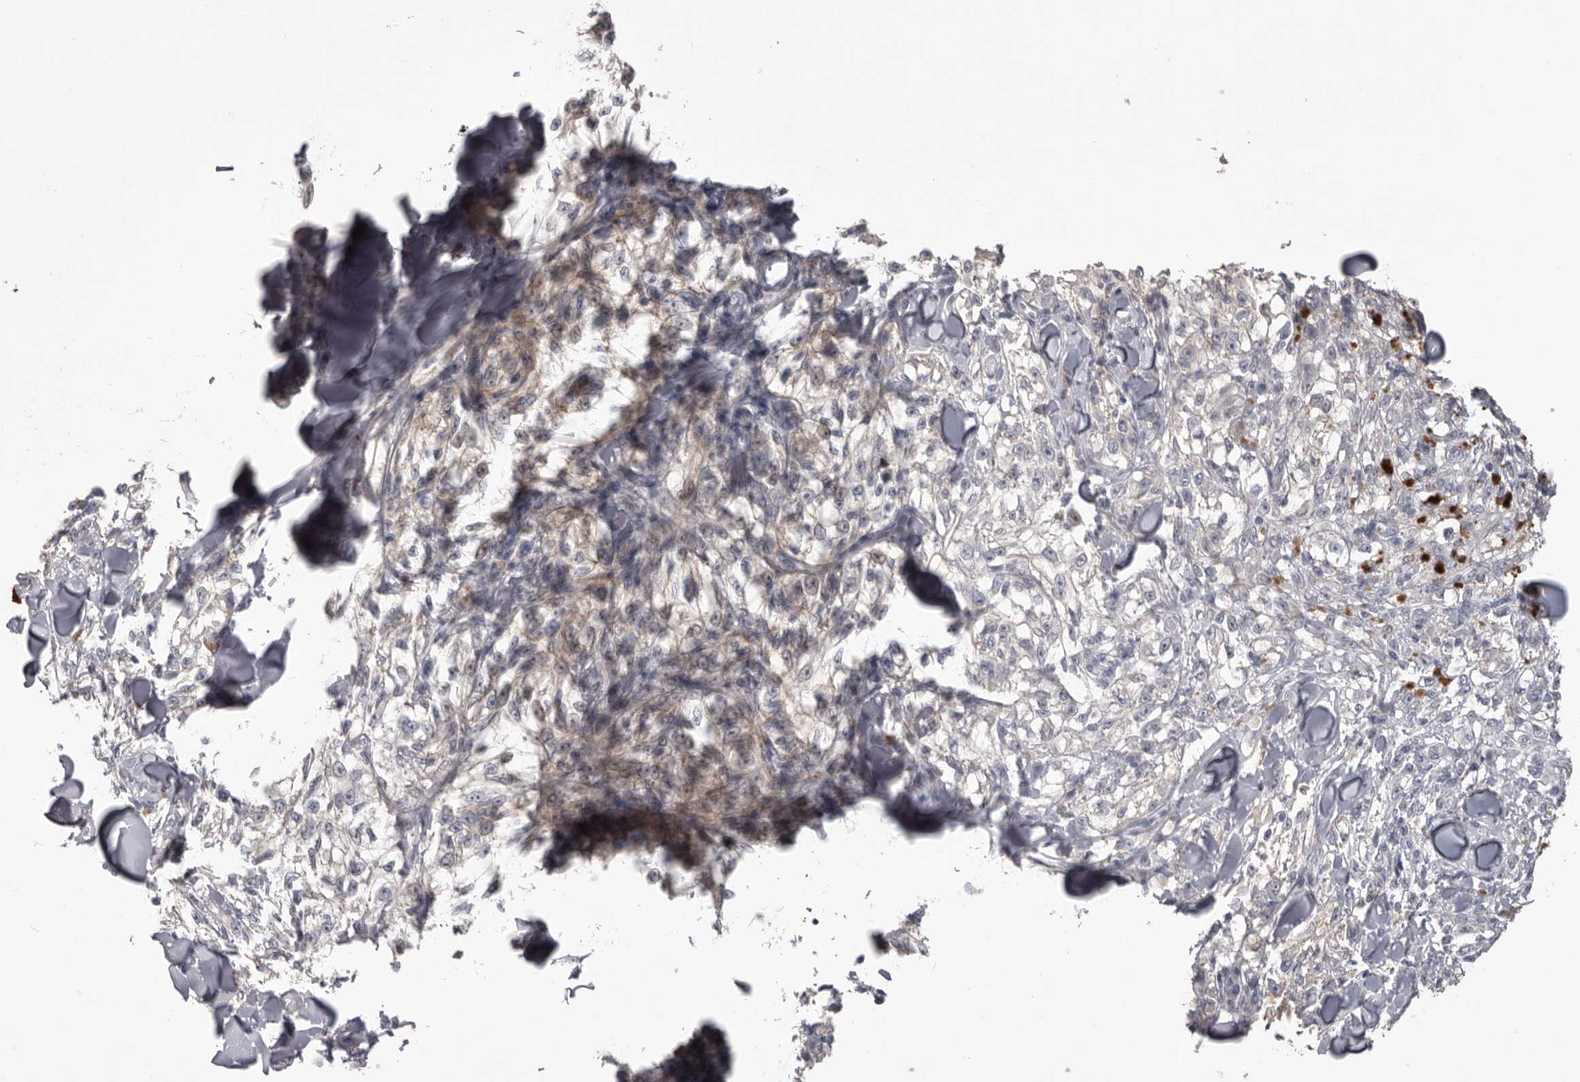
{"staining": {"intensity": "negative", "quantity": "none", "location": "none"}, "tissue": "melanoma", "cell_type": "Tumor cells", "image_type": "cancer", "snomed": [{"axis": "morphology", "description": "Malignant melanoma, NOS"}, {"axis": "topography", "description": "Skin of head"}], "caption": "This photomicrograph is of malignant melanoma stained with IHC to label a protein in brown with the nuclei are counter-stained blue. There is no staining in tumor cells.", "gene": "LPAR6", "patient": {"sex": "male", "age": 83}}